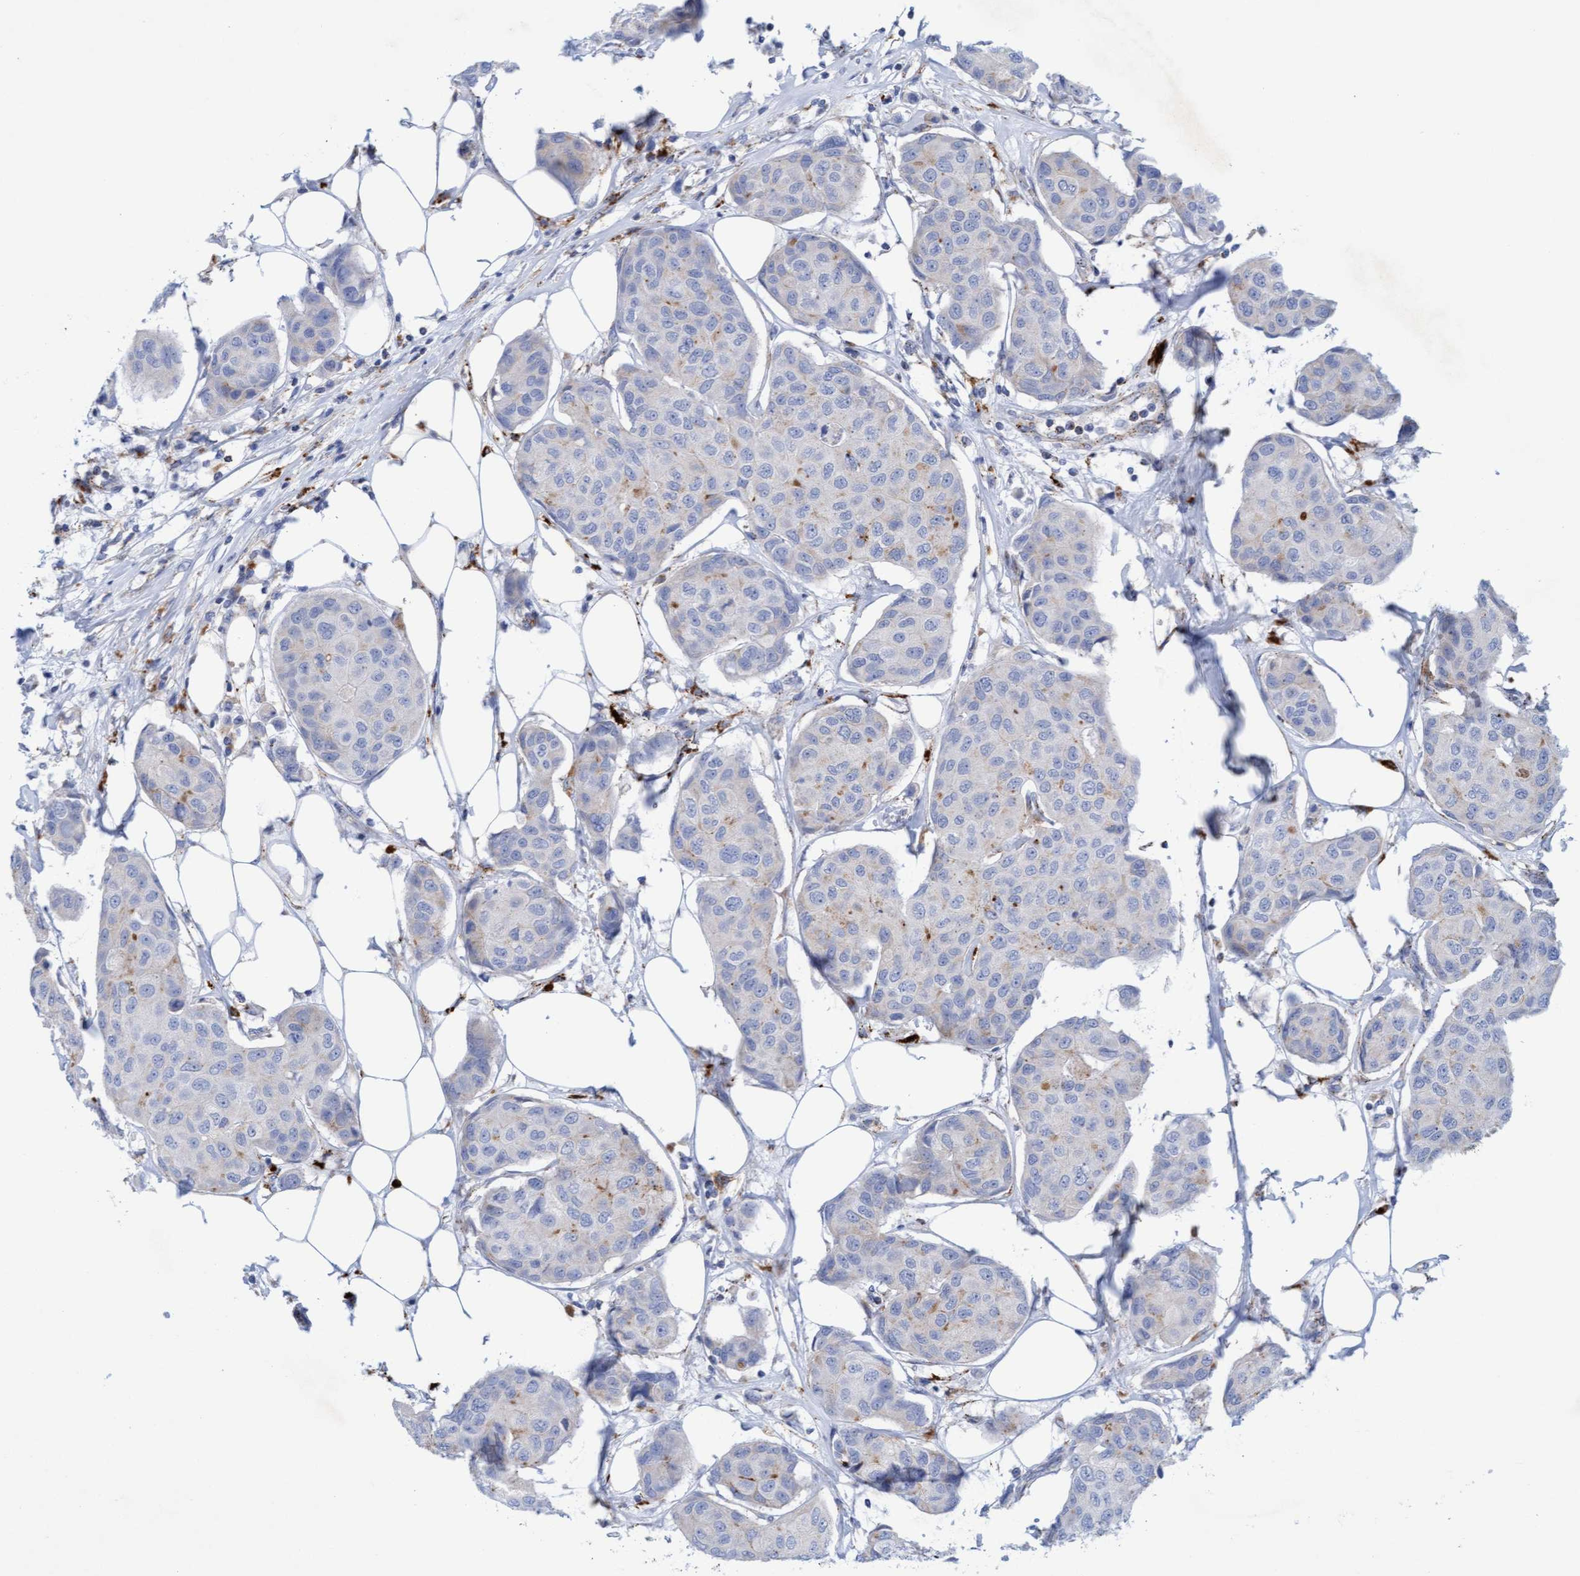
{"staining": {"intensity": "weak", "quantity": "<25%", "location": "cytoplasmic/membranous"}, "tissue": "breast cancer", "cell_type": "Tumor cells", "image_type": "cancer", "snomed": [{"axis": "morphology", "description": "Duct carcinoma"}, {"axis": "topography", "description": "Breast"}], "caption": "Protein analysis of breast cancer demonstrates no significant expression in tumor cells.", "gene": "SGSH", "patient": {"sex": "female", "age": 80}}